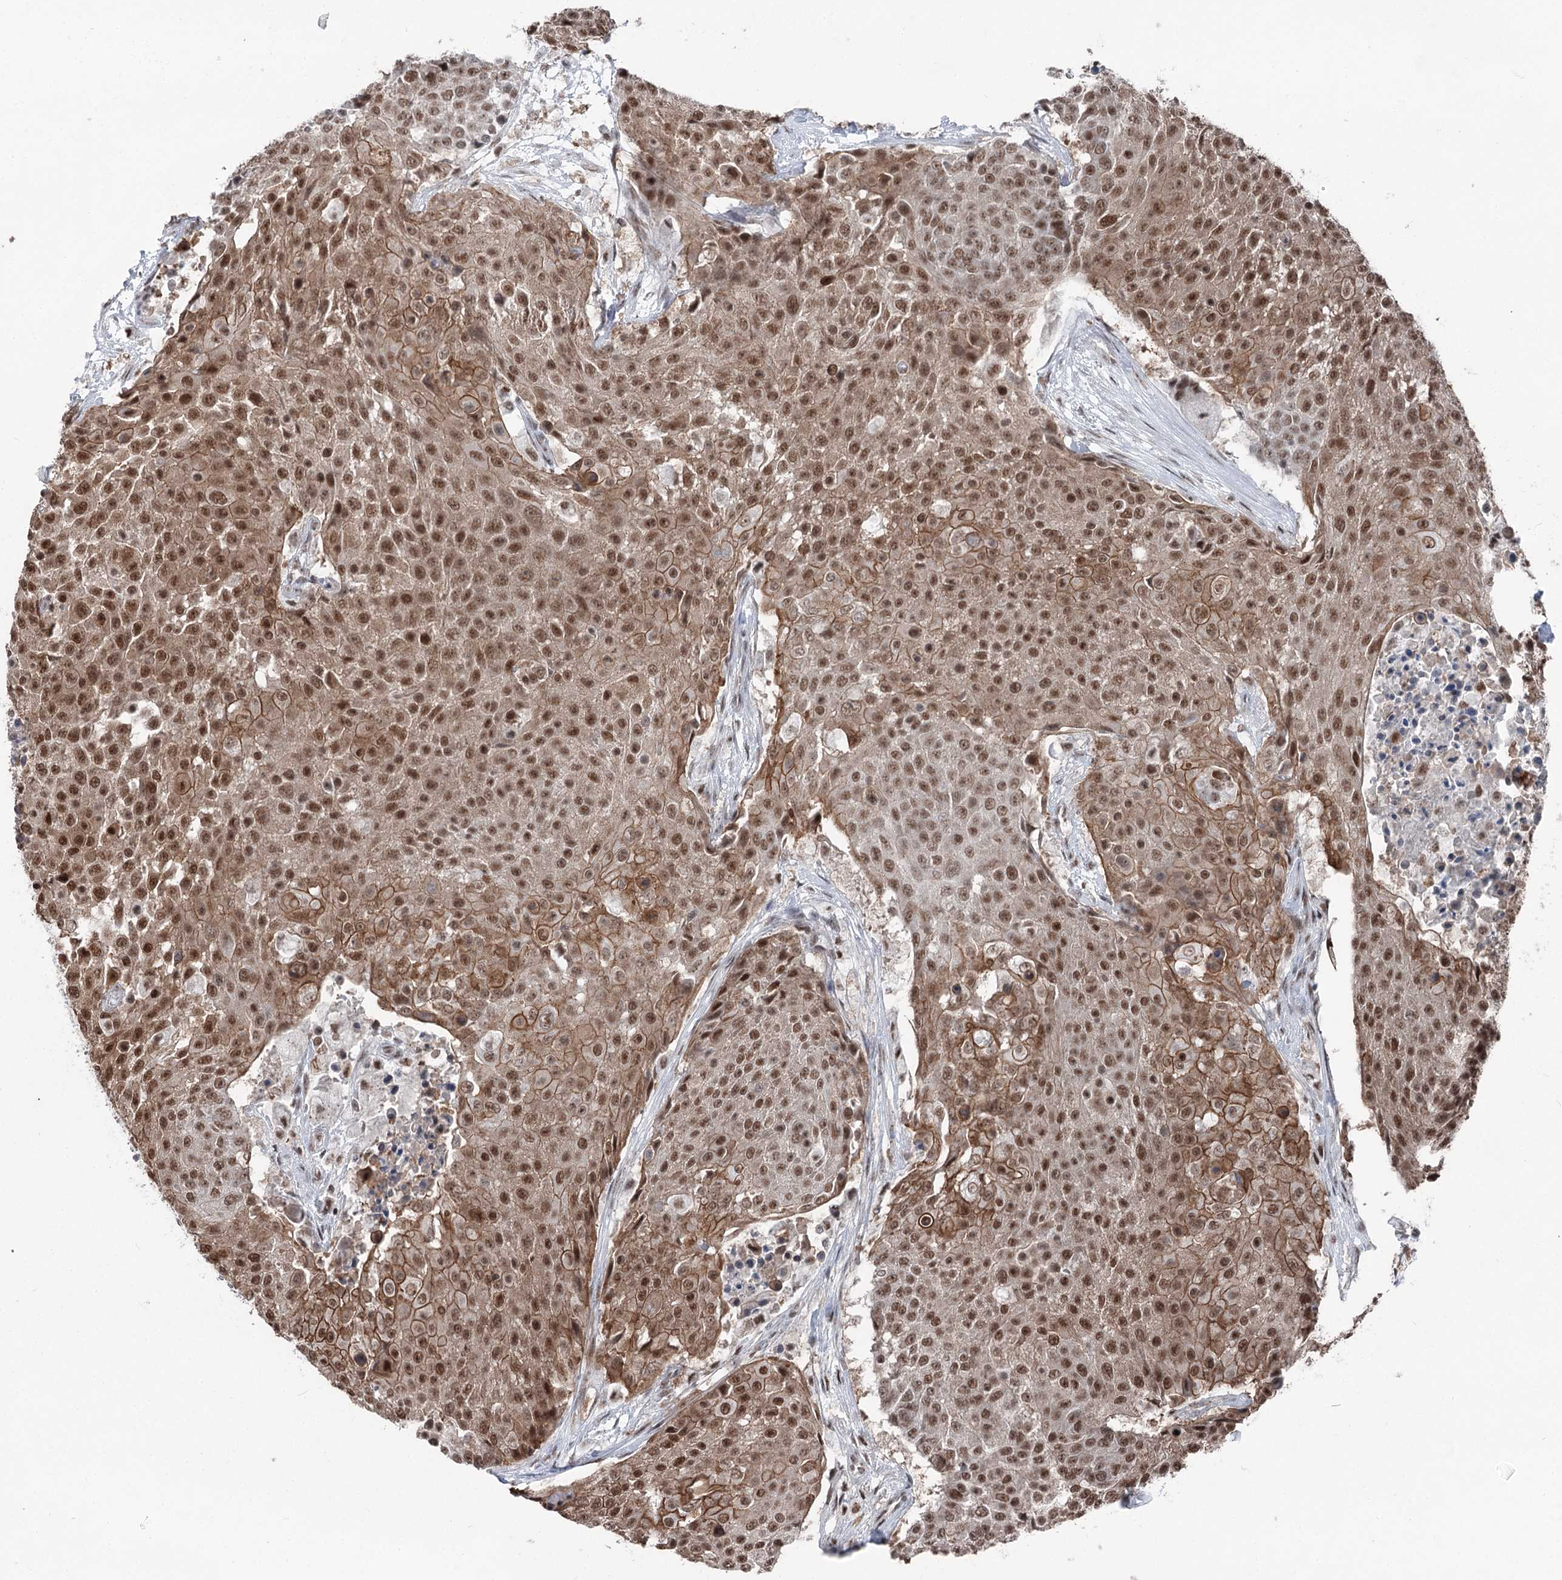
{"staining": {"intensity": "moderate", "quantity": ">75%", "location": "cytoplasmic/membranous,nuclear"}, "tissue": "urothelial cancer", "cell_type": "Tumor cells", "image_type": "cancer", "snomed": [{"axis": "morphology", "description": "Urothelial carcinoma, High grade"}, {"axis": "topography", "description": "Urinary bladder"}], "caption": "A photomicrograph showing moderate cytoplasmic/membranous and nuclear expression in approximately >75% of tumor cells in urothelial cancer, as visualized by brown immunohistochemical staining.", "gene": "ZCCHC8", "patient": {"sex": "female", "age": 63}}